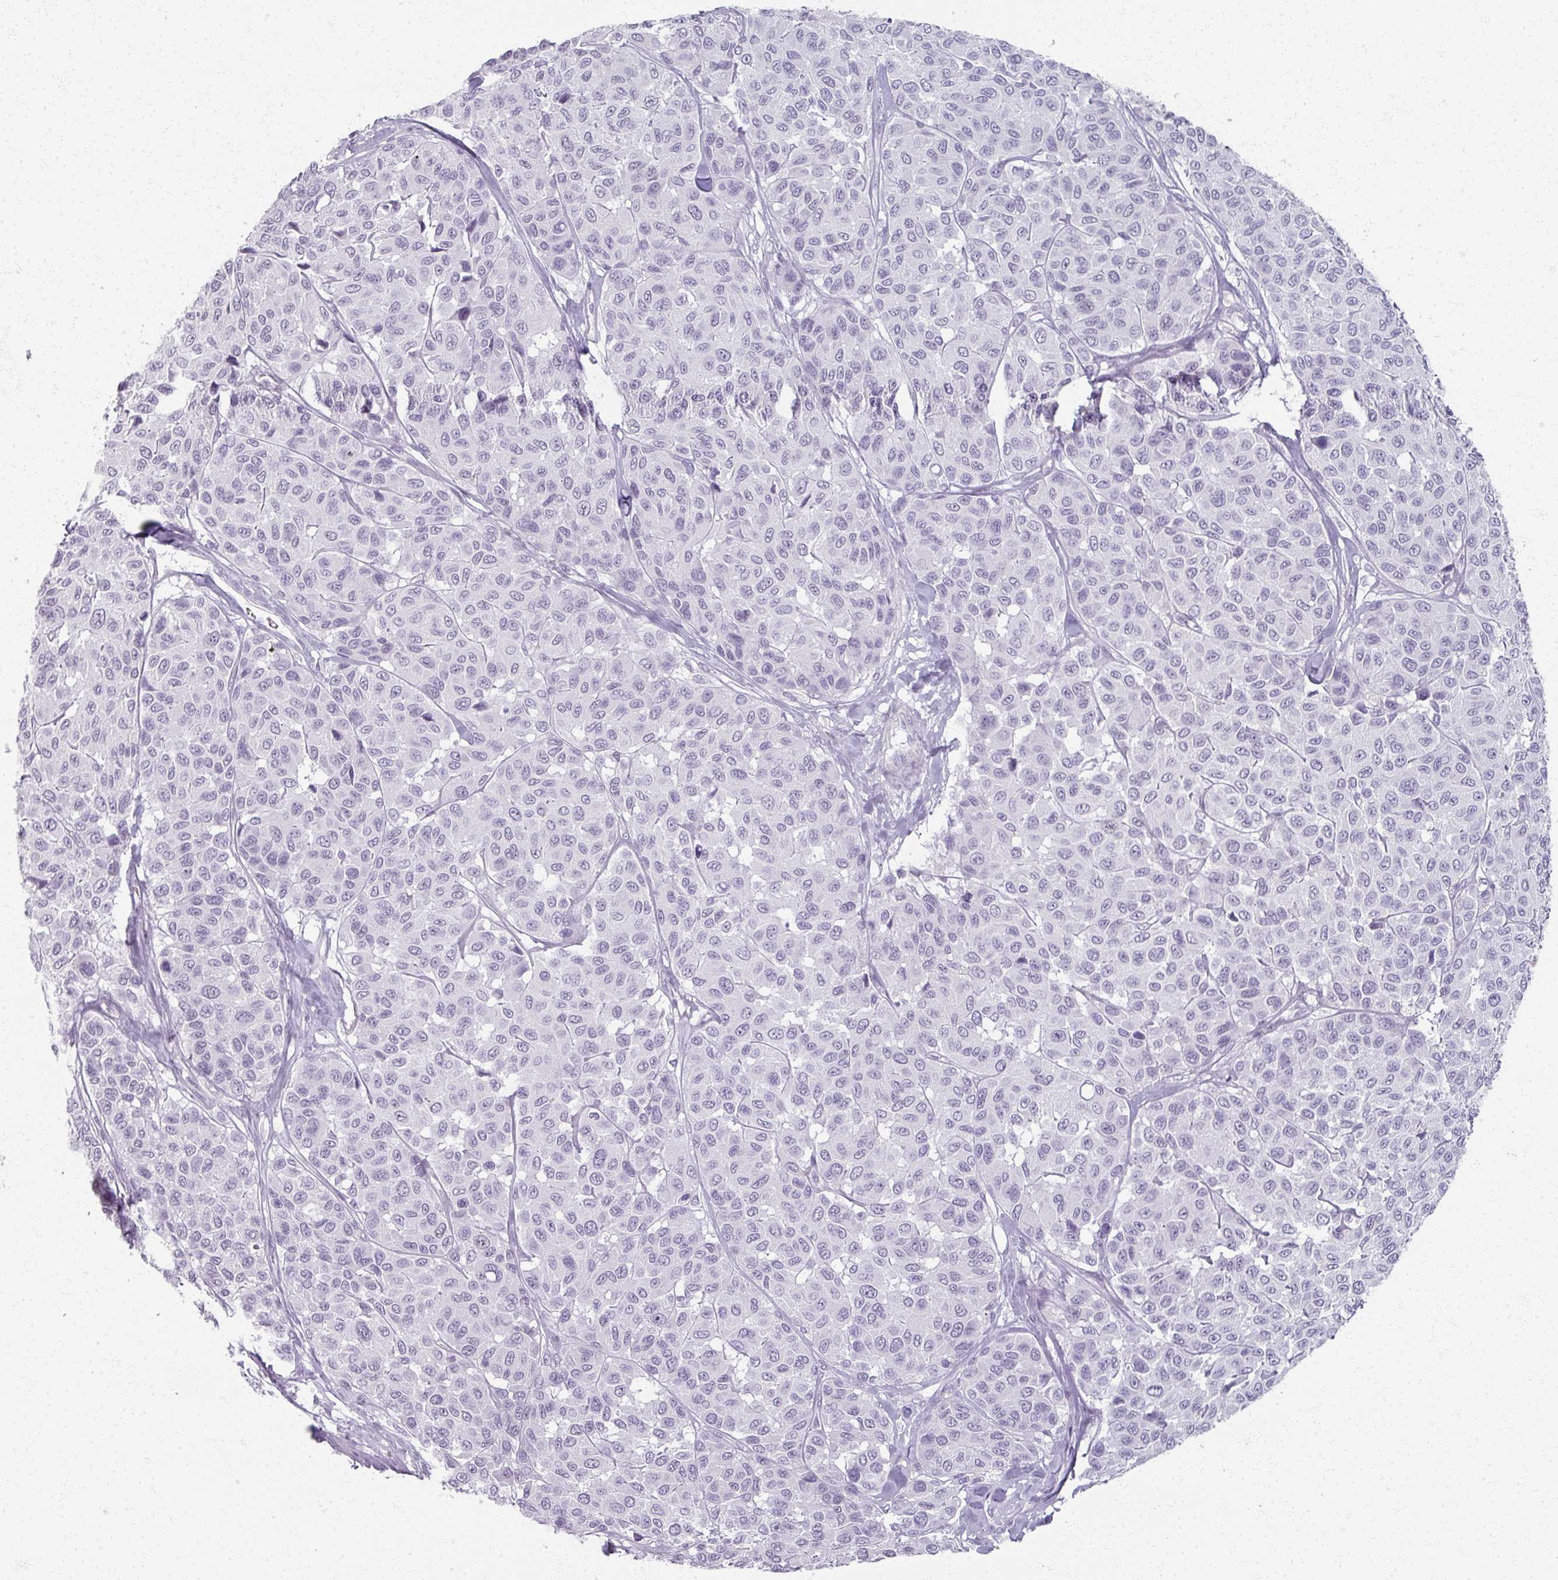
{"staining": {"intensity": "negative", "quantity": "none", "location": "none"}, "tissue": "melanoma", "cell_type": "Tumor cells", "image_type": "cancer", "snomed": [{"axis": "morphology", "description": "Malignant melanoma, NOS"}, {"axis": "topography", "description": "Skin"}], "caption": "A high-resolution photomicrograph shows immunohistochemistry staining of melanoma, which displays no significant positivity in tumor cells.", "gene": "RFPL2", "patient": {"sex": "female", "age": 66}}